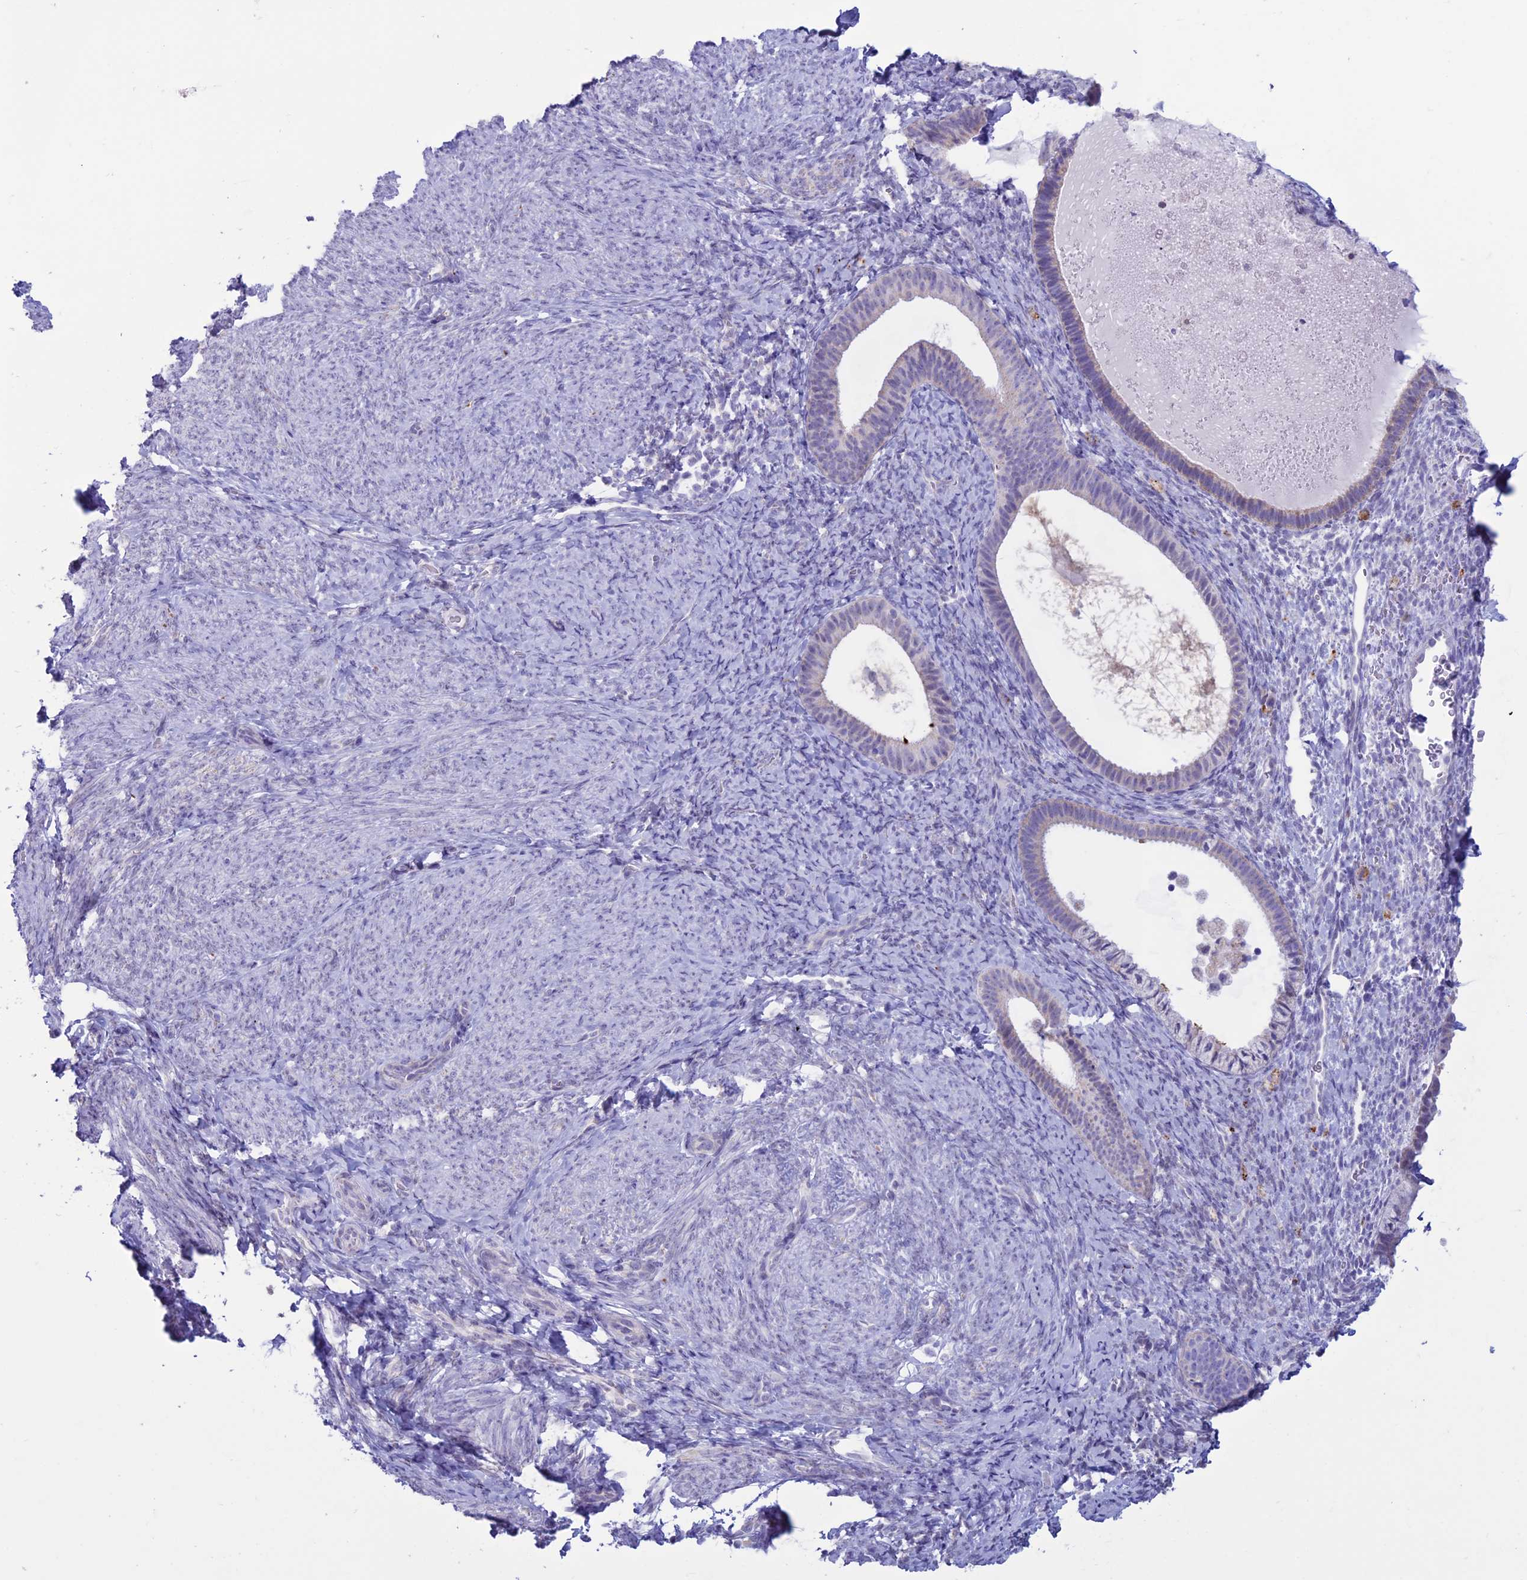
{"staining": {"intensity": "negative", "quantity": "none", "location": "none"}, "tissue": "endometrium", "cell_type": "Cells in endometrial stroma", "image_type": "normal", "snomed": [{"axis": "morphology", "description": "Normal tissue, NOS"}, {"axis": "topography", "description": "Endometrium"}], "caption": "Immunohistochemistry (IHC) of unremarkable endometrium demonstrates no positivity in cells in endometrial stroma. Brightfield microscopy of immunohistochemistry (IHC) stained with DAB (brown) and hematoxylin (blue), captured at high magnification.", "gene": "CFAP210", "patient": {"sex": "female", "age": 65}}